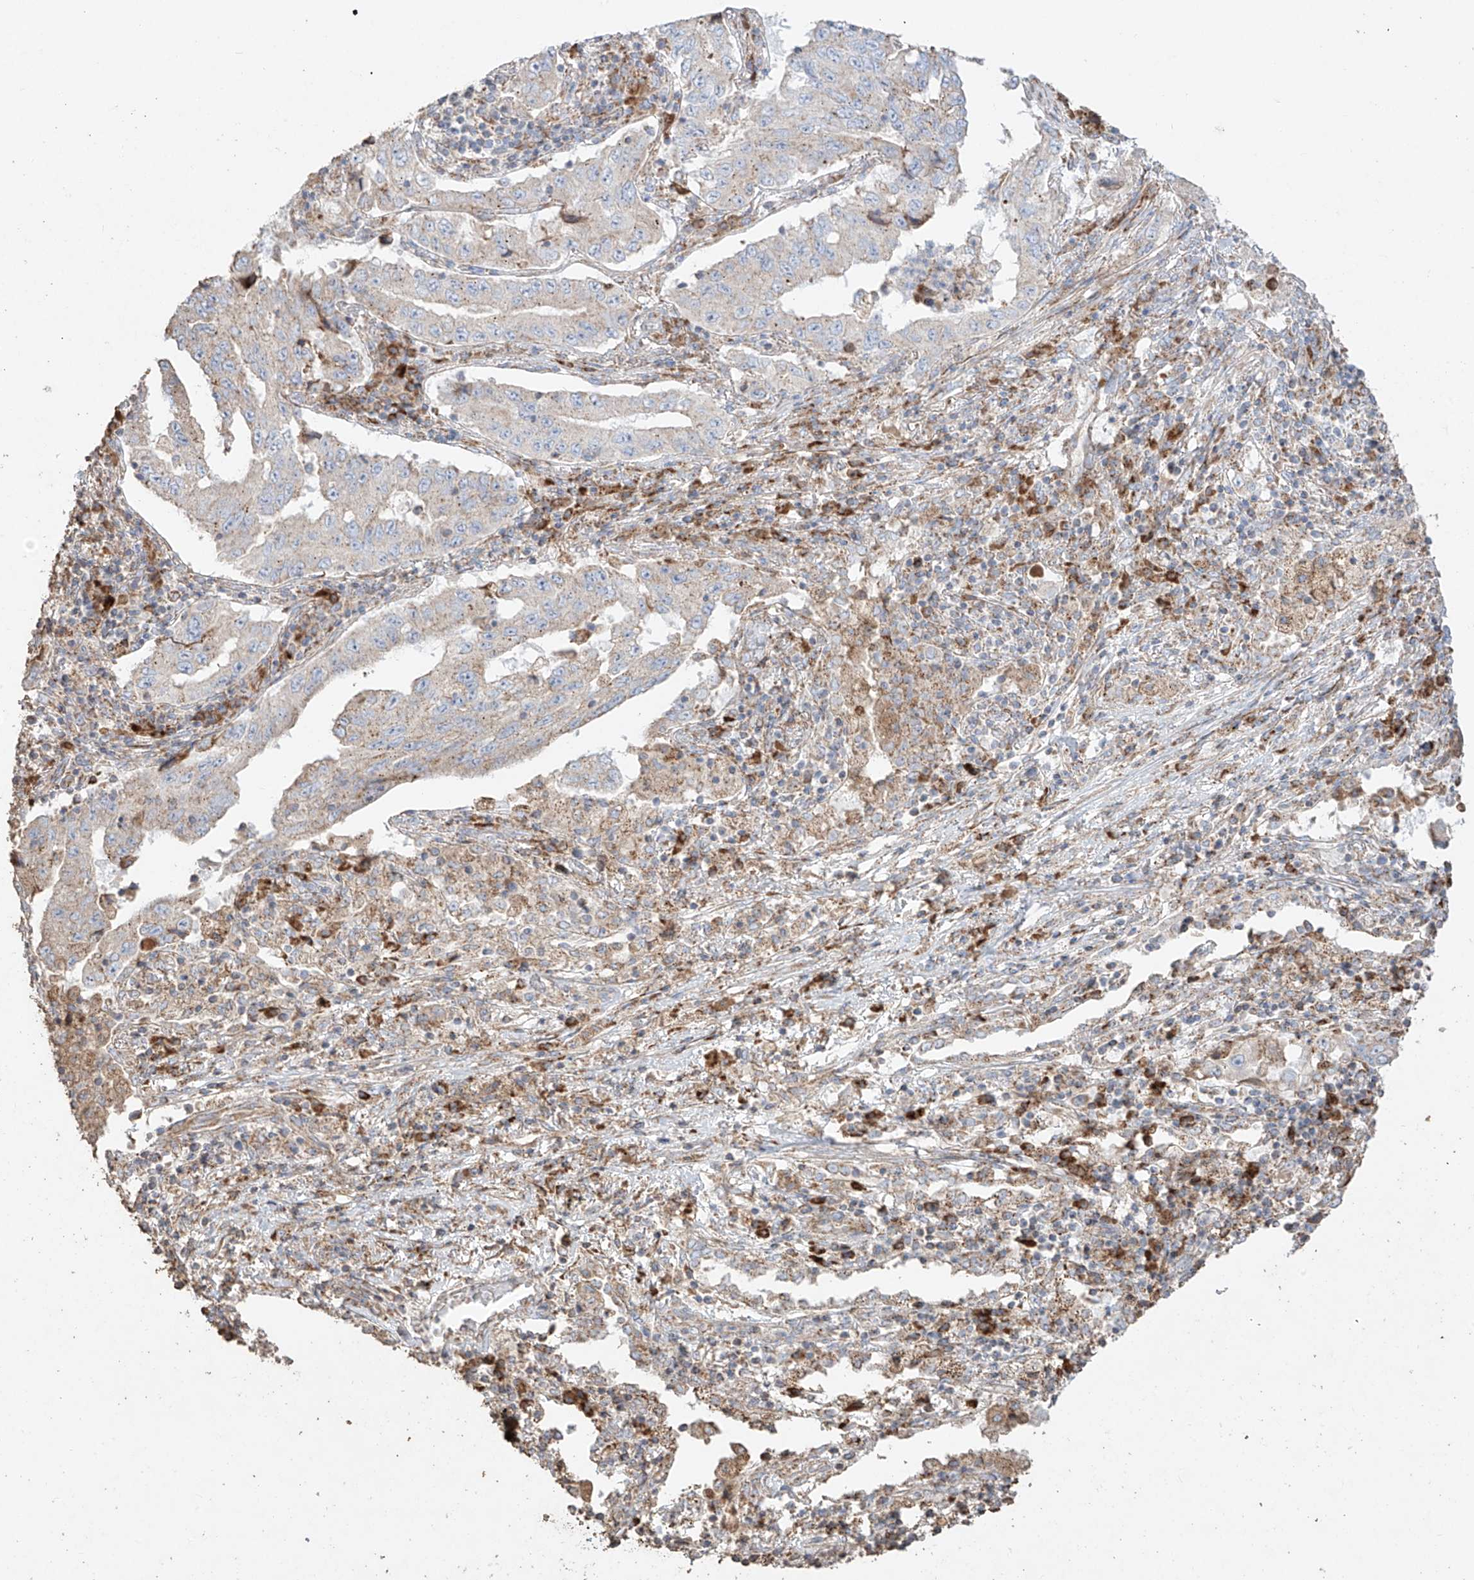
{"staining": {"intensity": "negative", "quantity": "none", "location": "none"}, "tissue": "lung cancer", "cell_type": "Tumor cells", "image_type": "cancer", "snomed": [{"axis": "morphology", "description": "Adenocarcinoma, NOS"}, {"axis": "topography", "description": "Lung"}], "caption": "The photomicrograph displays no staining of tumor cells in lung adenocarcinoma.", "gene": "COLGALT2", "patient": {"sex": "female", "age": 51}}